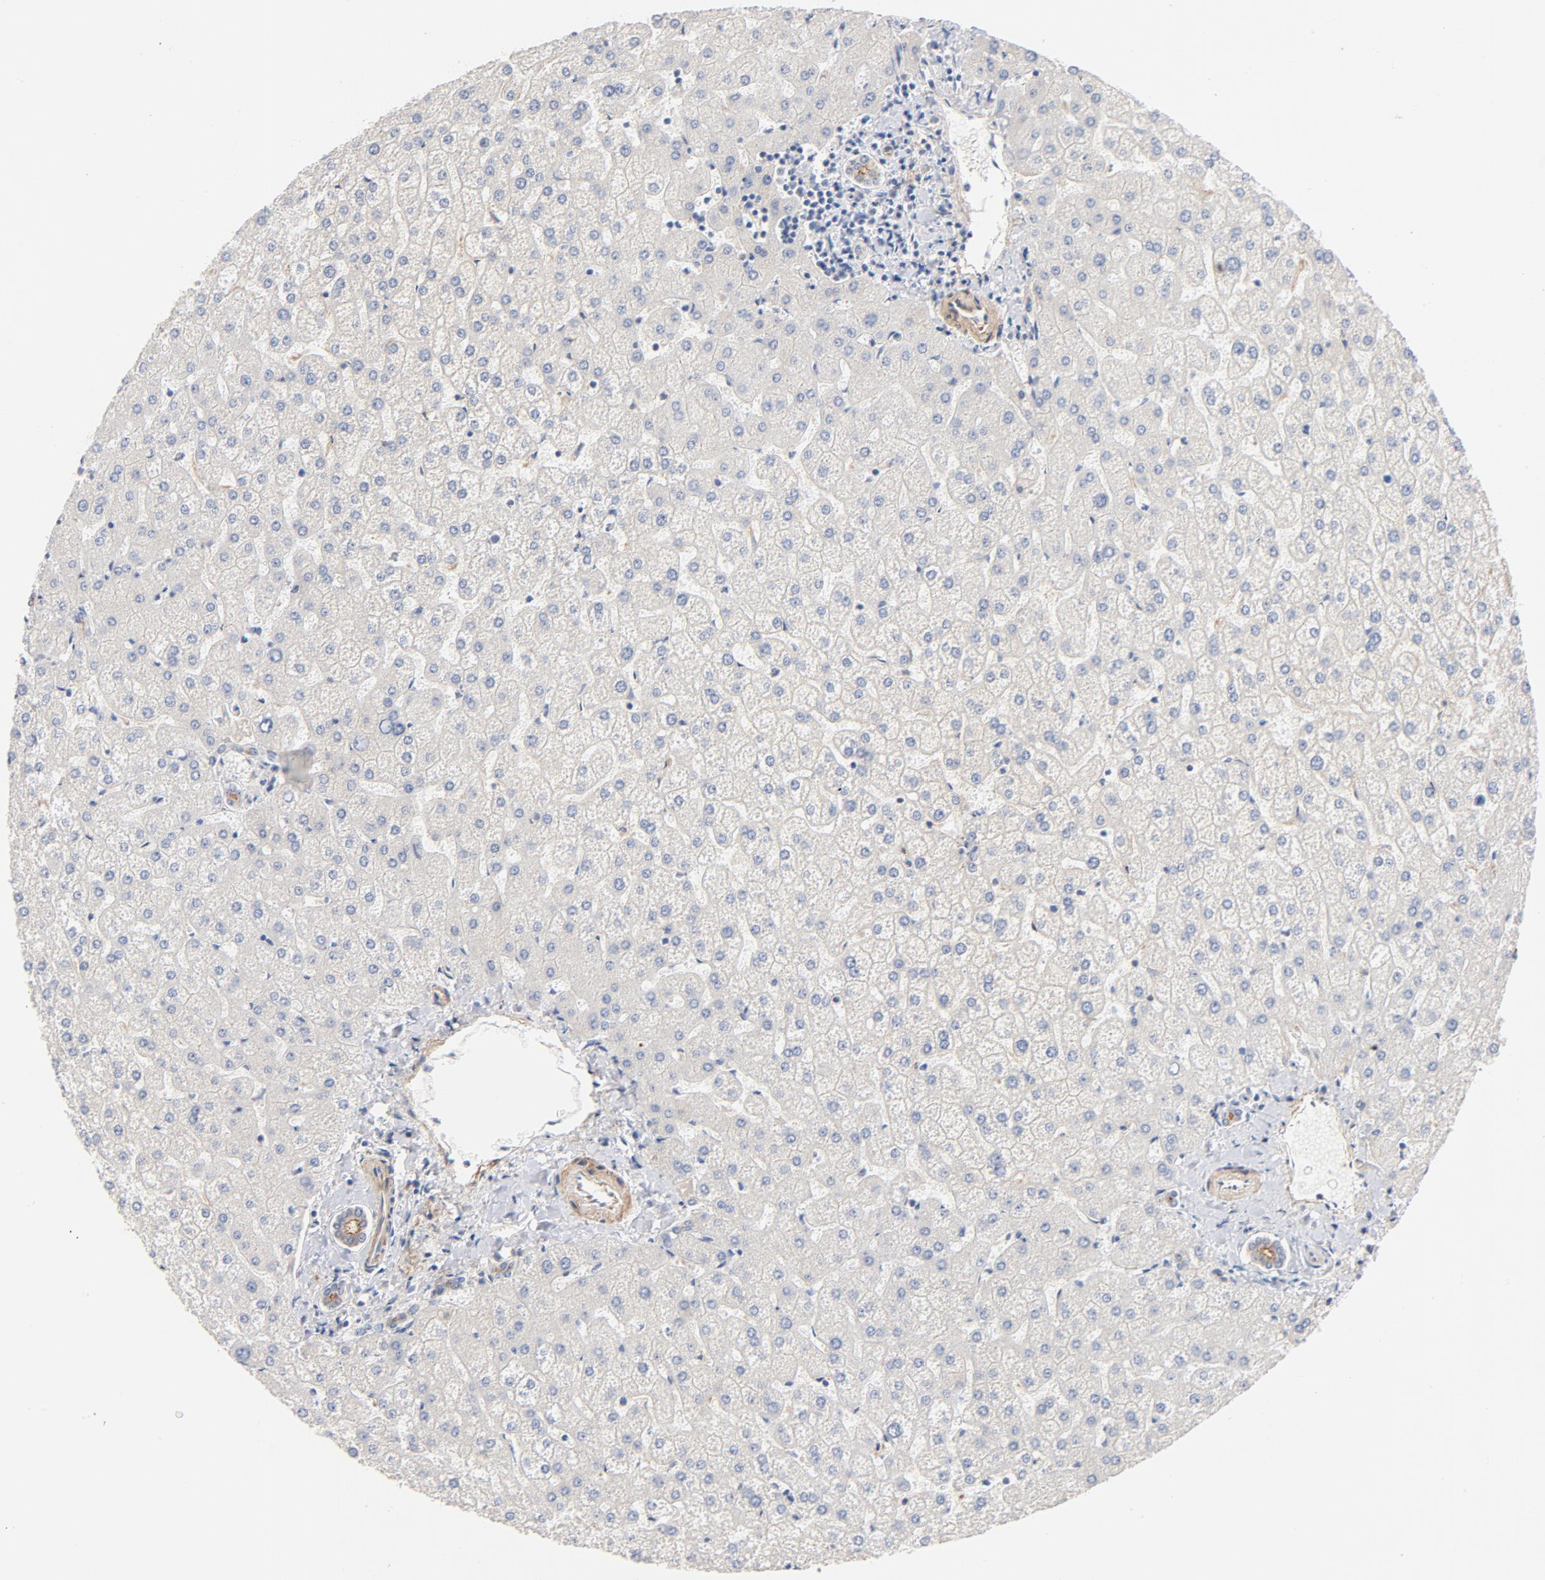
{"staining": {"intensity": "moderate", "quantity": ">75%", "location": "cytoplasmic/membranous"}, "tissue": "liver", "cell_type": "Cholangiocytes", "image_type": "normal", "snomed": [{"axis": "morphology", "description": "Normal tissue, NOS"}, {"axis": "topography", "description": "Liver"}], "caption": "Protein analysis of unremarkable liver displays moderate cytoplasmic/membranous staining in about >75% of cholangiocytes. Nuclei are stained in blue.", "gene": "STRN3", "patient": {"sex": "female", "age": 32}}